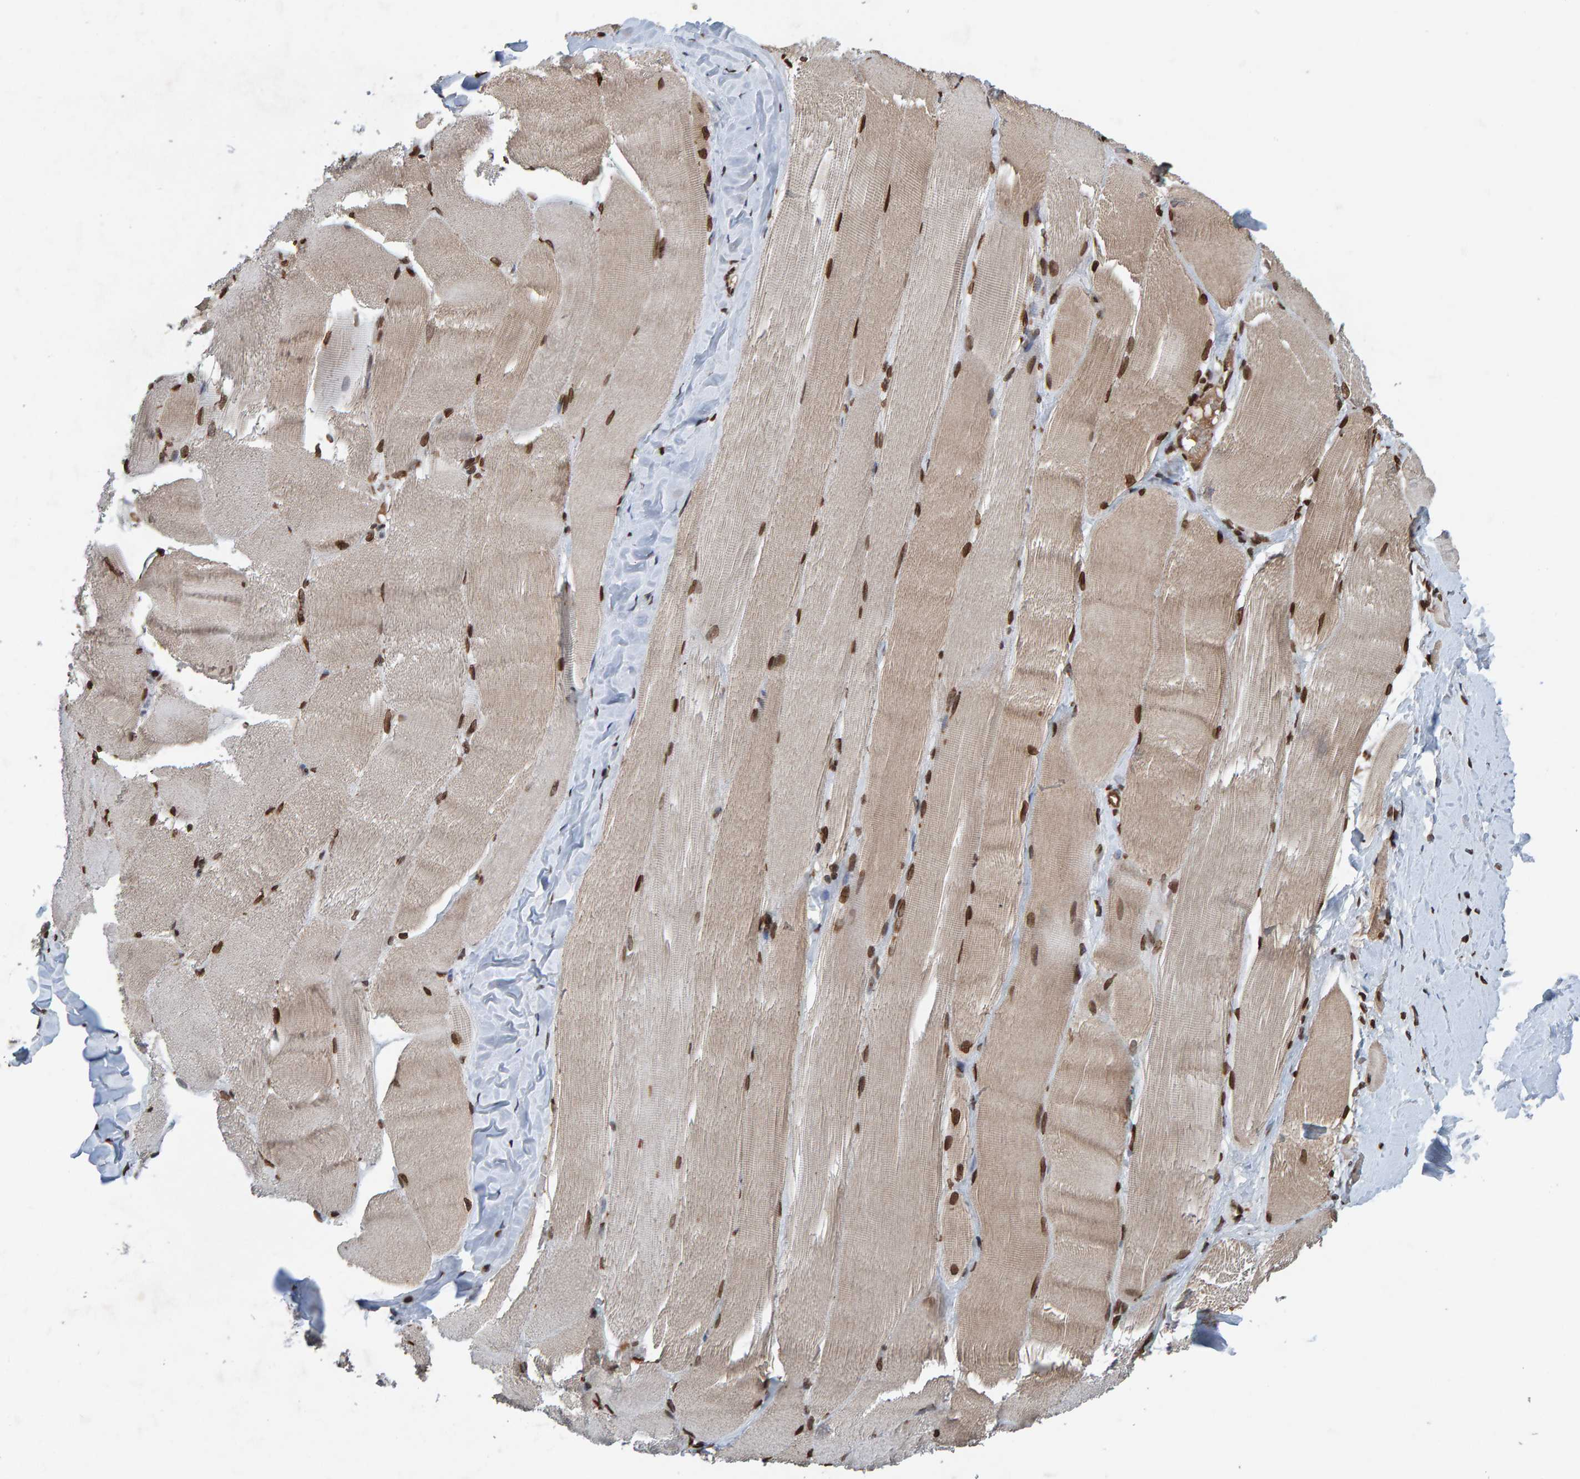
{"staining": {"intensity": "moderate", "quantity": ">75%", "location": "nuclear"}, "tissue": "skeletal muscle", "cell_type": "Myocytes", "image_type": "normal", "snomed": [{"axis": "morphology", "description": "Normal tissue, NOS"}, {"axis": "morphology", "description": "Squamous cell carcinoma, NOS"}, {"axis": "topography", "description": "Skeletal muscle"}], "caption": "A high-resolution image shows immunohistochemistry staining of benign skeletal muscle, which shows moderate nuclear staining in about >75% of myocytes. (DAB = brown stain, brightfield microscopy at high magnification).", "gene": "H2AZ1", "patient": {"sex": "male", "age": 51}}